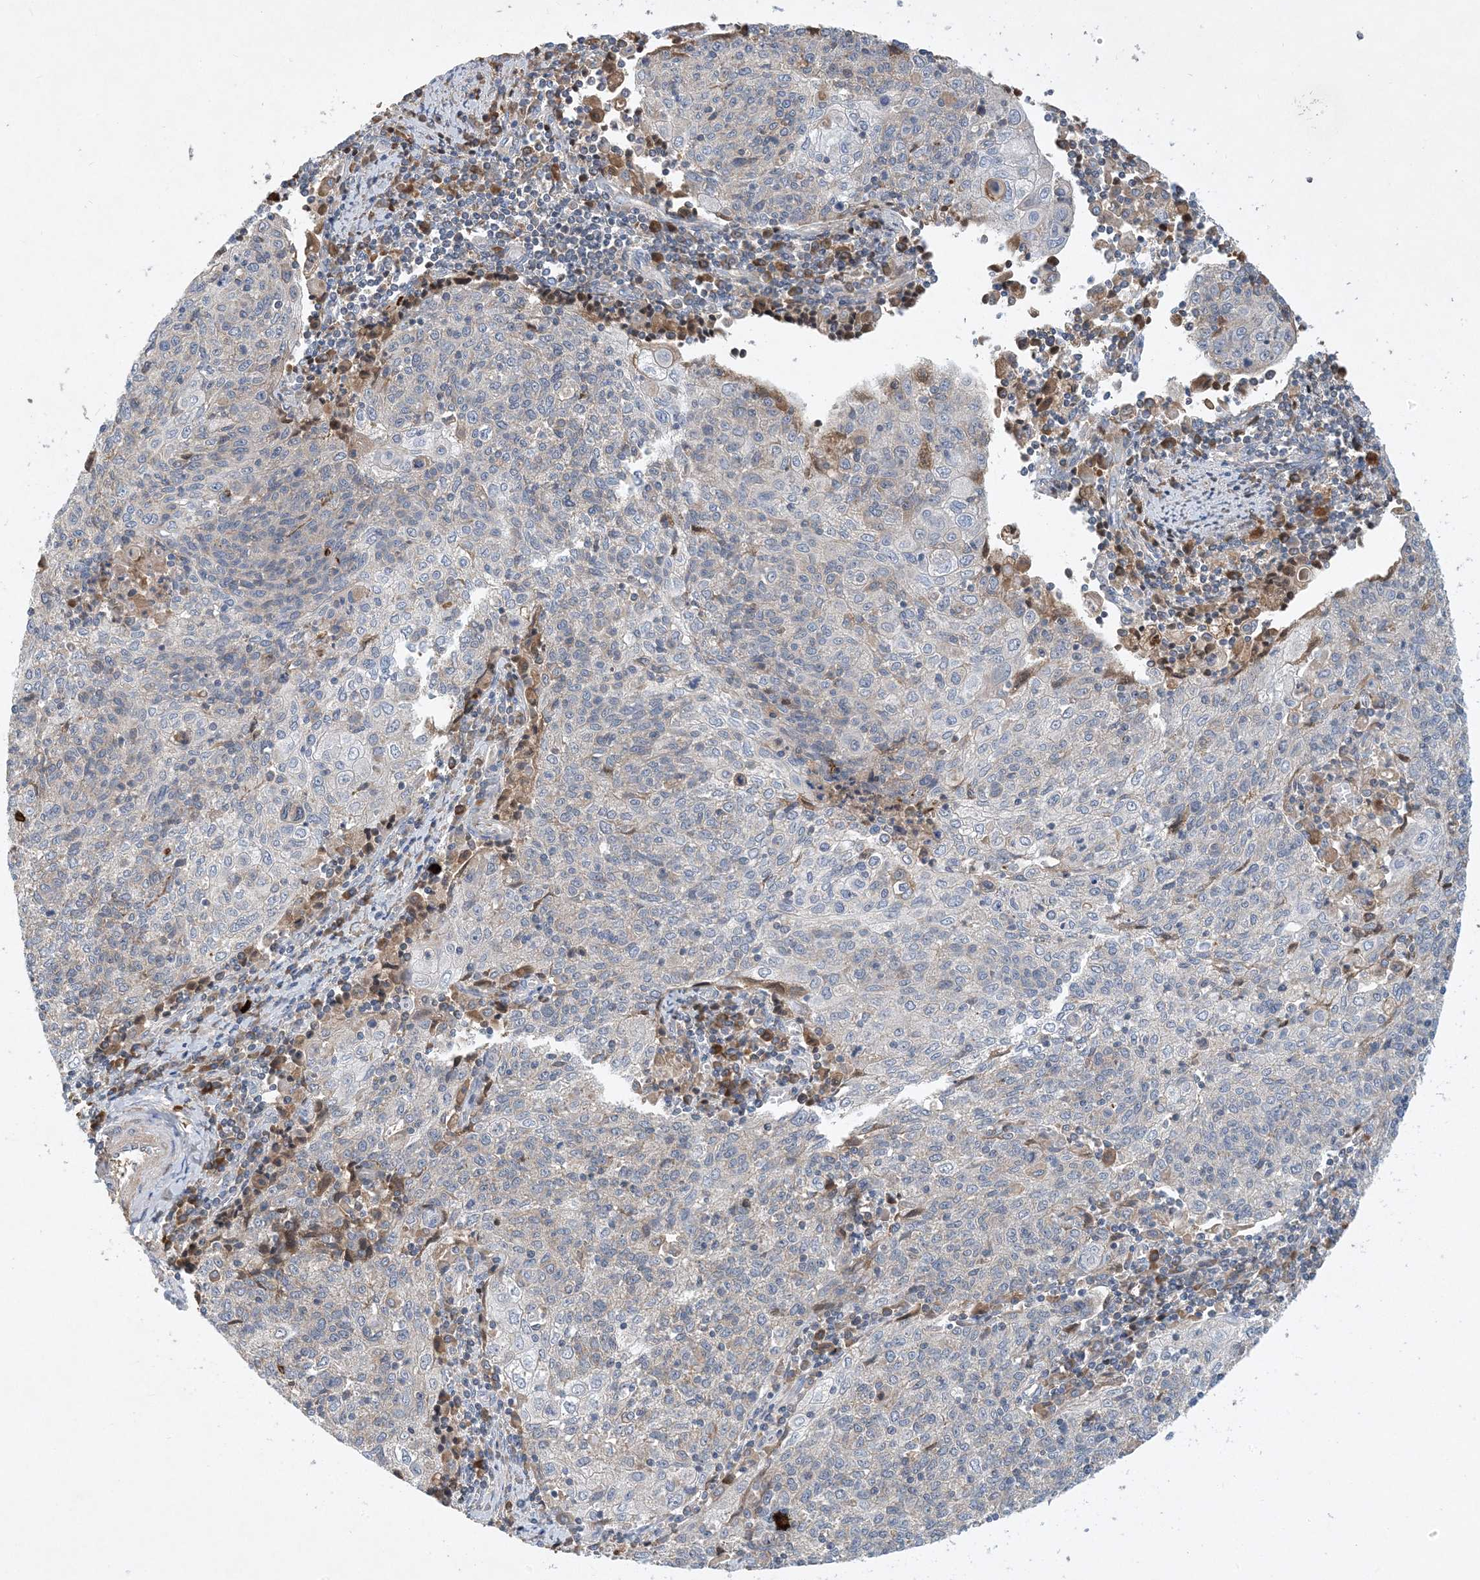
{"staining": {"intensity": "negative", "quantity": "none", "location": "none"}, "tissue": "cervical cancer", "cell_type": "Tumor cells", "image_type": "cancer", "snomed": [{"axis": "morphology", "description": "Squamous cell carcinoma, NOS"}, {"axis": "topography", "description": "Cervix"}], "caption": "Immunohistochemical staining of squamous cell carcinoma (cervical) reveals no significant expression in tumor cells.", "gene": "STK19", "patient": {"sex": "female", "age": 48}}